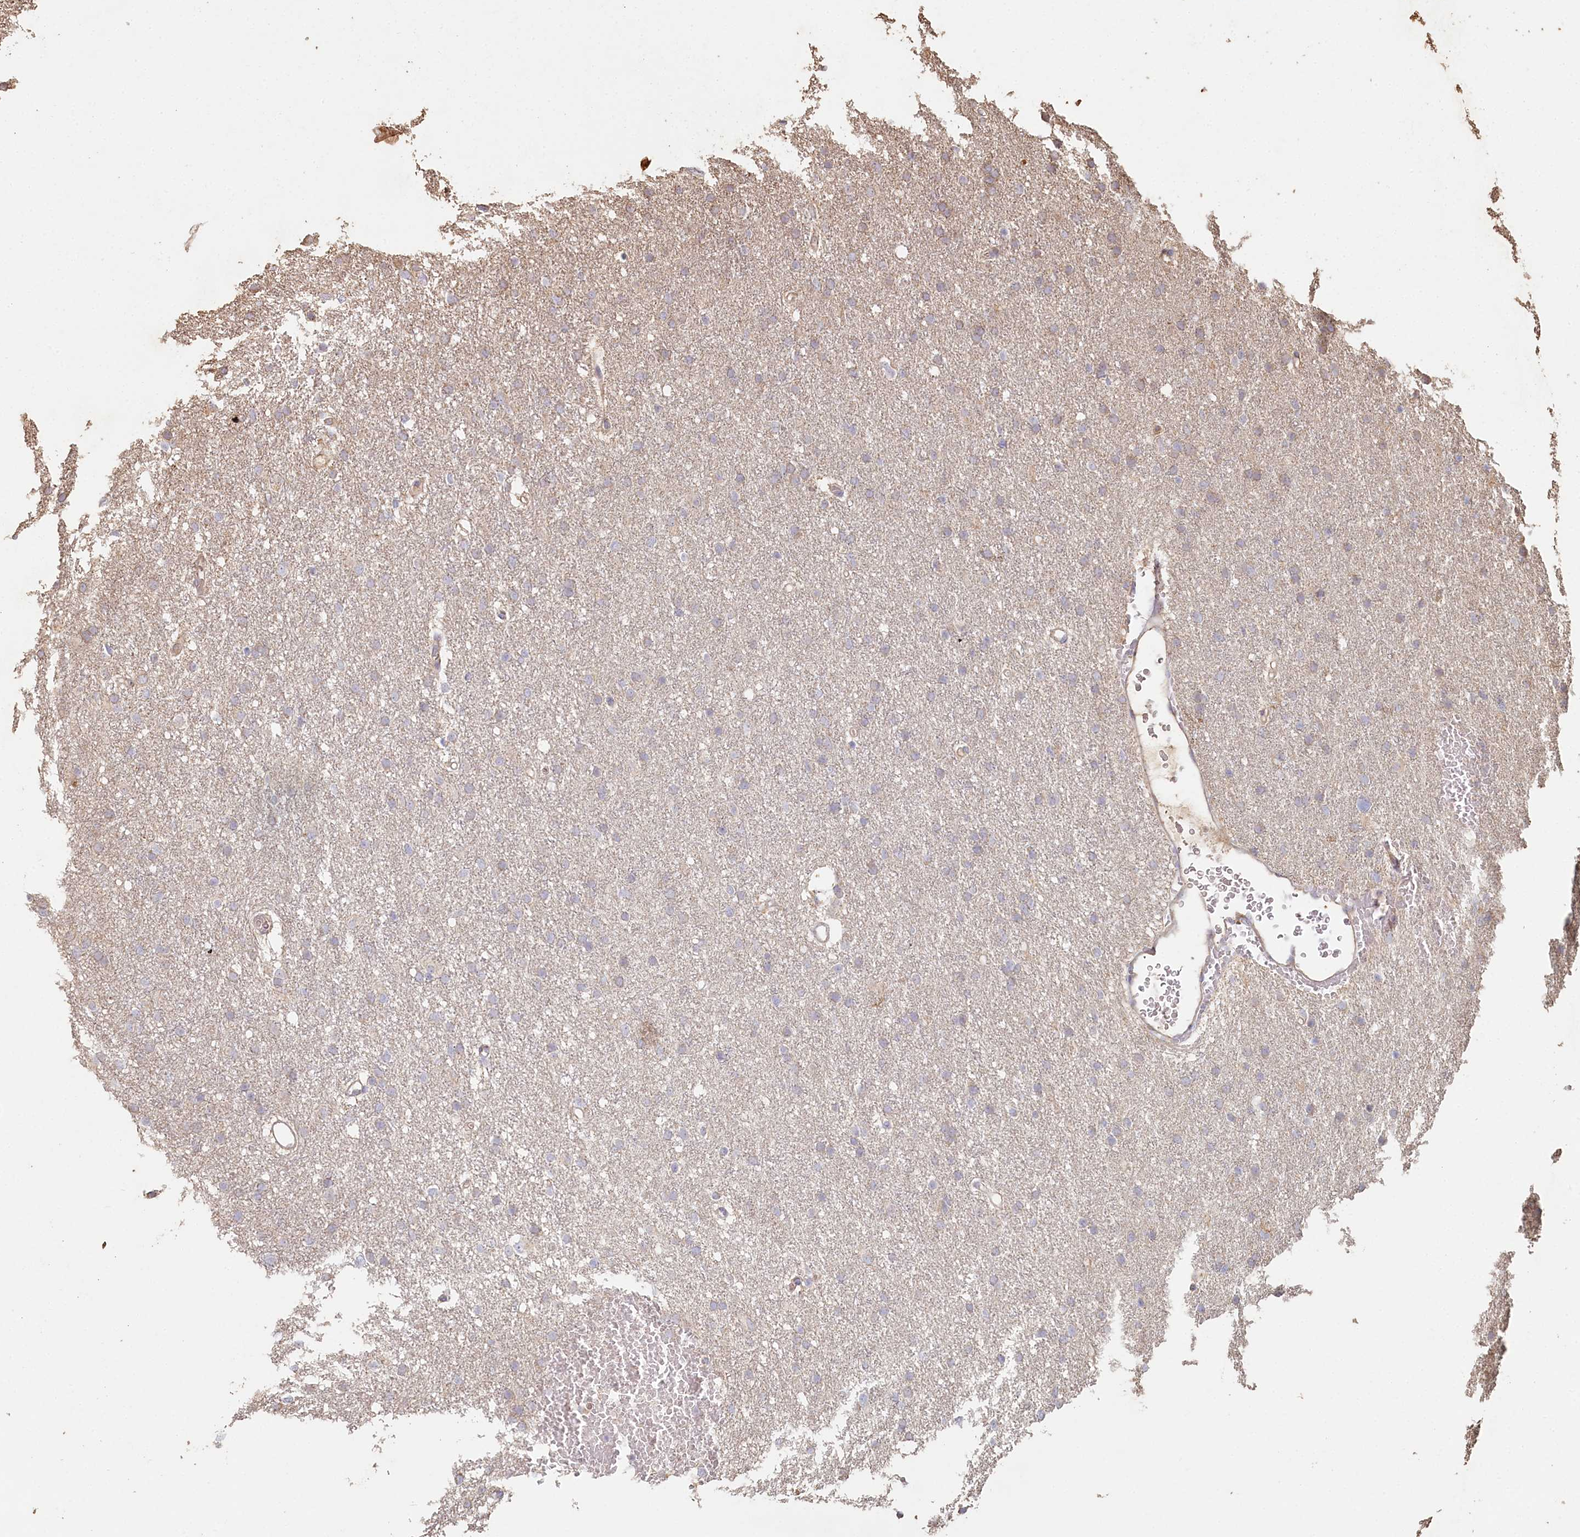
{"staining": {"intensity": "negative", "quantity": "none", "location": "none"}, "tissue": "glioma", "cell_type": "Tumor cells", "image_type": "cancer", "snomed": [{"axis": "morphology", "description": "Glioma, malignant, High grade"}, {"axis": "topography", "description": "Cerebral cortex"}], "caption": "Tumor cells show no significant protein expression in malignant glioma (high-grade).", "gene": "HAL", "patient": {"sex": "female", "age": 36}}